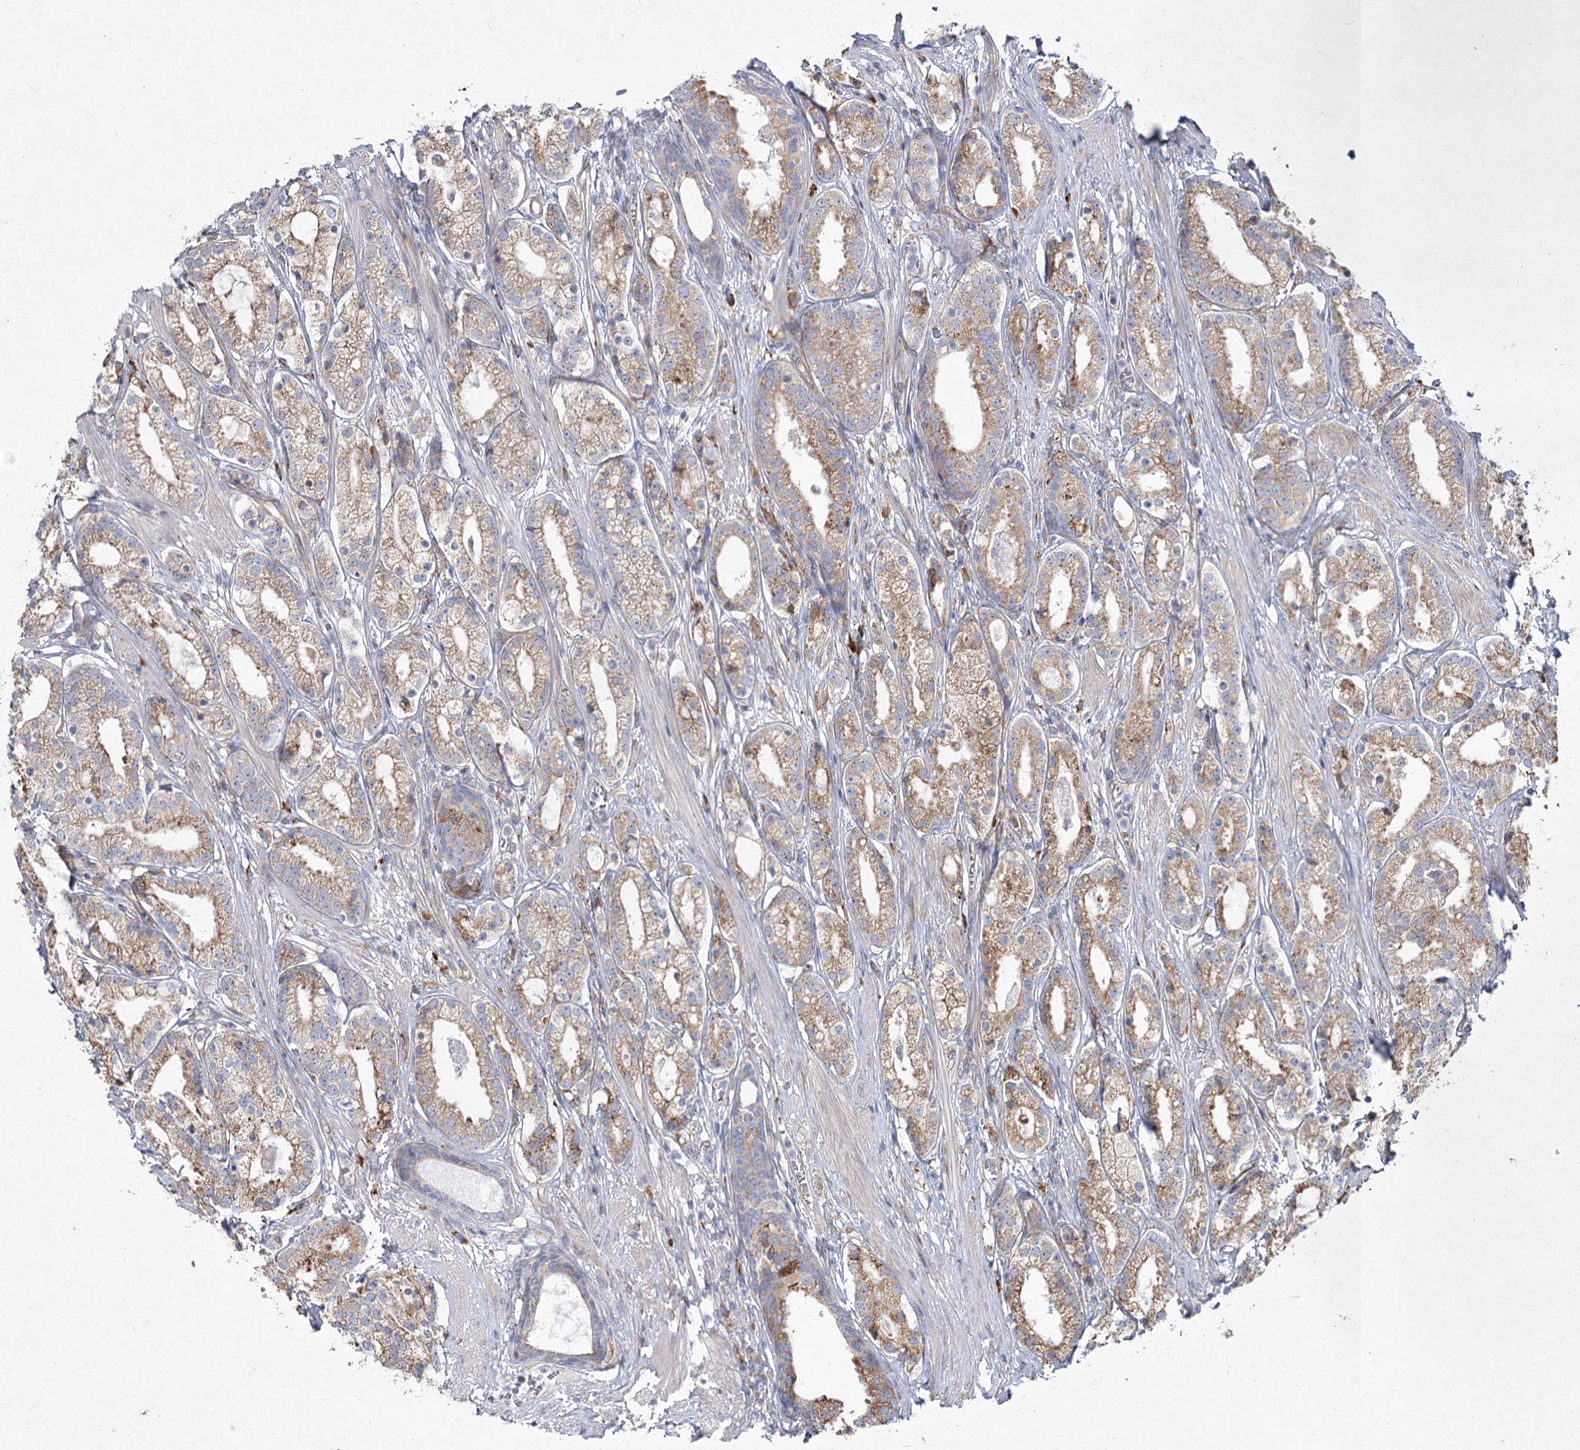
{"staining": {"intensity": "weak", "quantity": "25%-75%", "location": "cytoplasmic/membranous"}, "tissue": "prostate cancer", "cell_type": "Tumor cells", "image_type": "cancer", "snomed": [{"axis": "morphology", "description": "Adenocarcinoma, High grade"}, {"axis": "topography", "description": "Prostate"}], "caption": "This histopathology image reveals prostate cancer stained with IHC to label a protein in brown. The cytoplasmic/membranous of tumor cells show weak positivity for the protein. Nuclei are counter-stained blue.", "gene": "NHLRC2", "patient": {"sex": "male", "age": 69}}